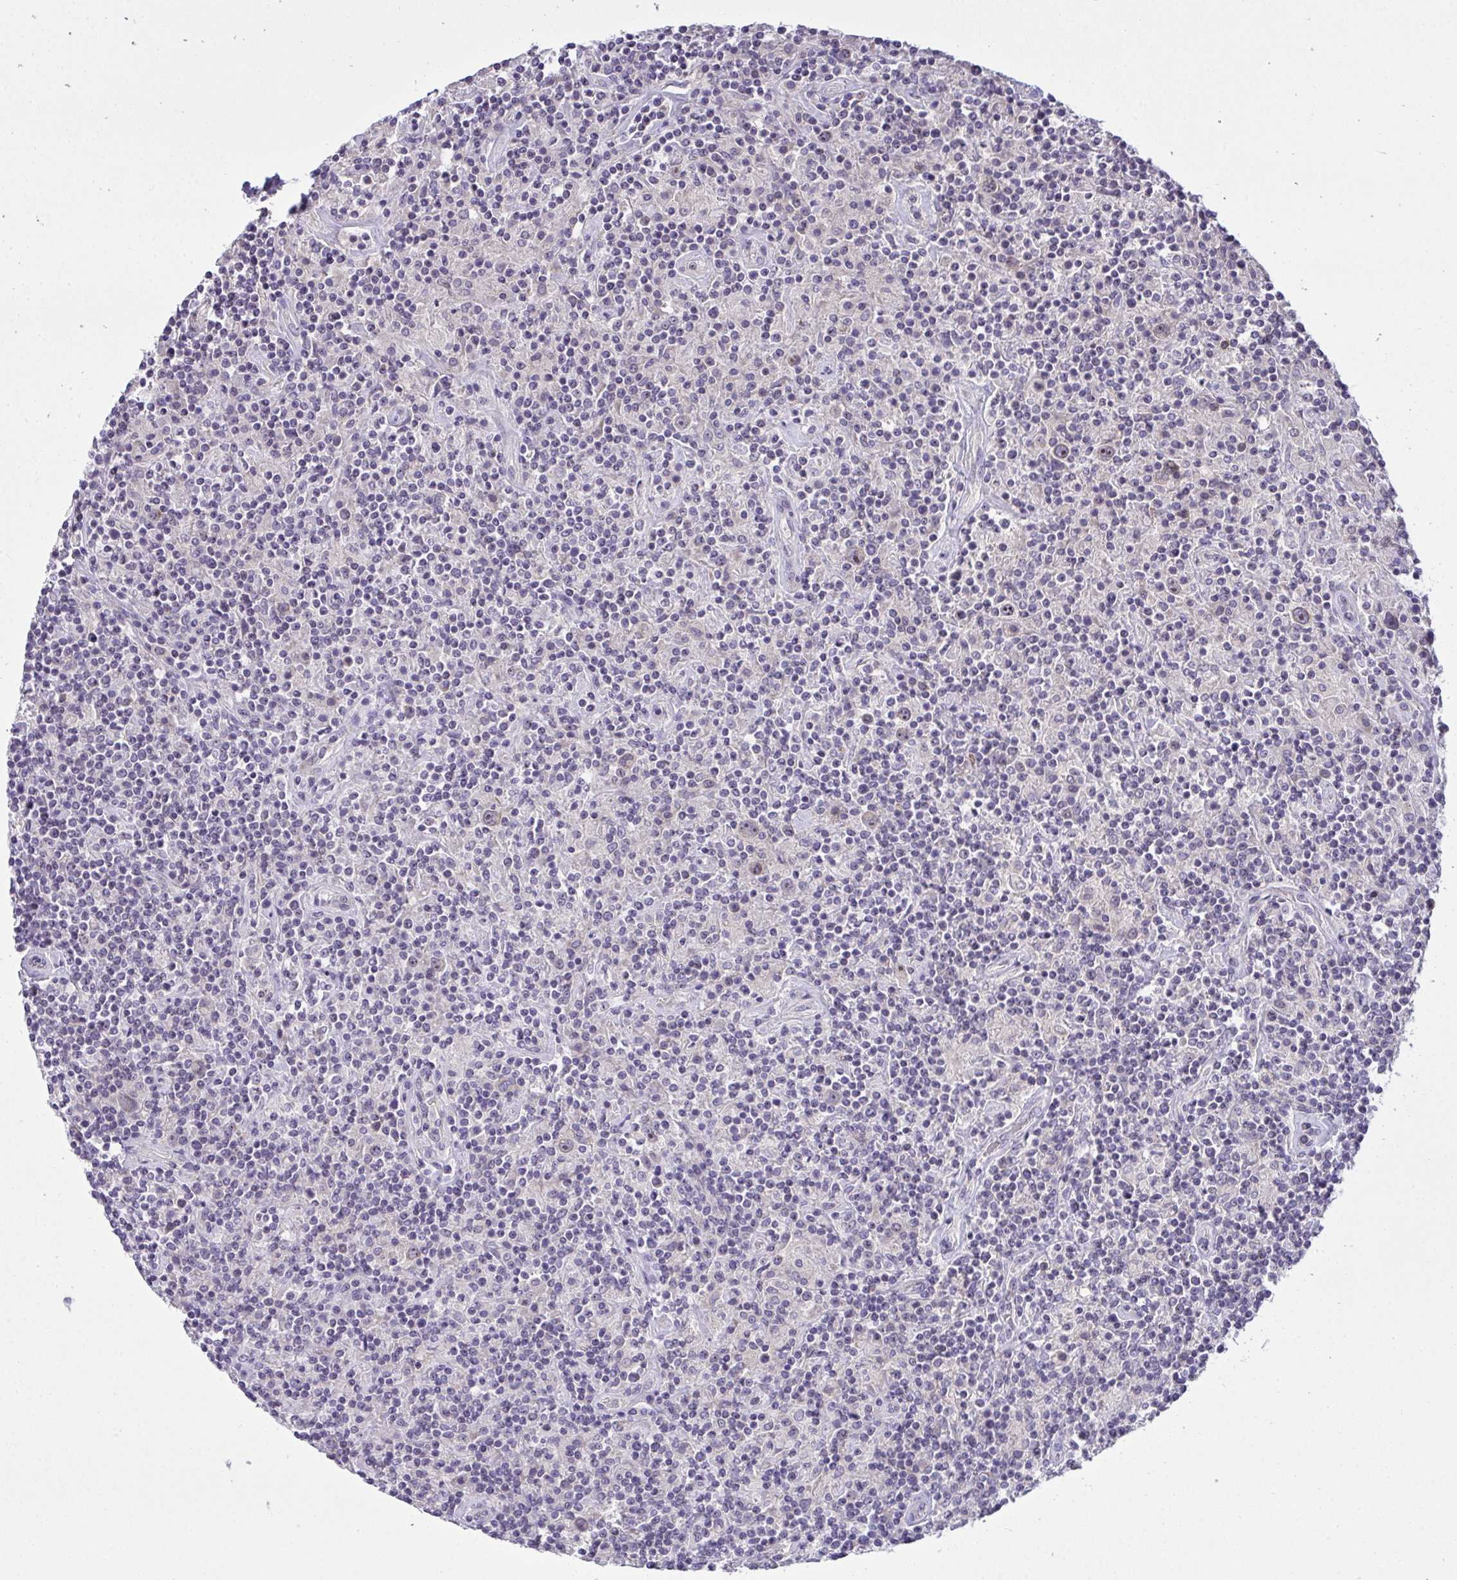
{"staining": {"intensity": "weak", "quantity": "25%-75%", "location": "nuclear"}, "tissue": "lymphoma", "cell_type": "Tumor cells", "image_type": "cancer", "snomed": [{"axis": "morphology", "description": "Hodgkin's disease, NOS"}, {"axis": "topography", "description": "Lymph node"}], "caption": "Immunohistochemistry (IHC) staining of Hodgkin's disease, which displays low levels of weak nuclear positivity in approximately 25%-75% of tumor cells indicating weak nuclear protein staining. The staining was performed using DAB (brown) for protein detection and nuclei were counterstained in hematoxylin (blue).", "gene": "NT5C1A", "patient": {"sex": "male", "age": 70}}